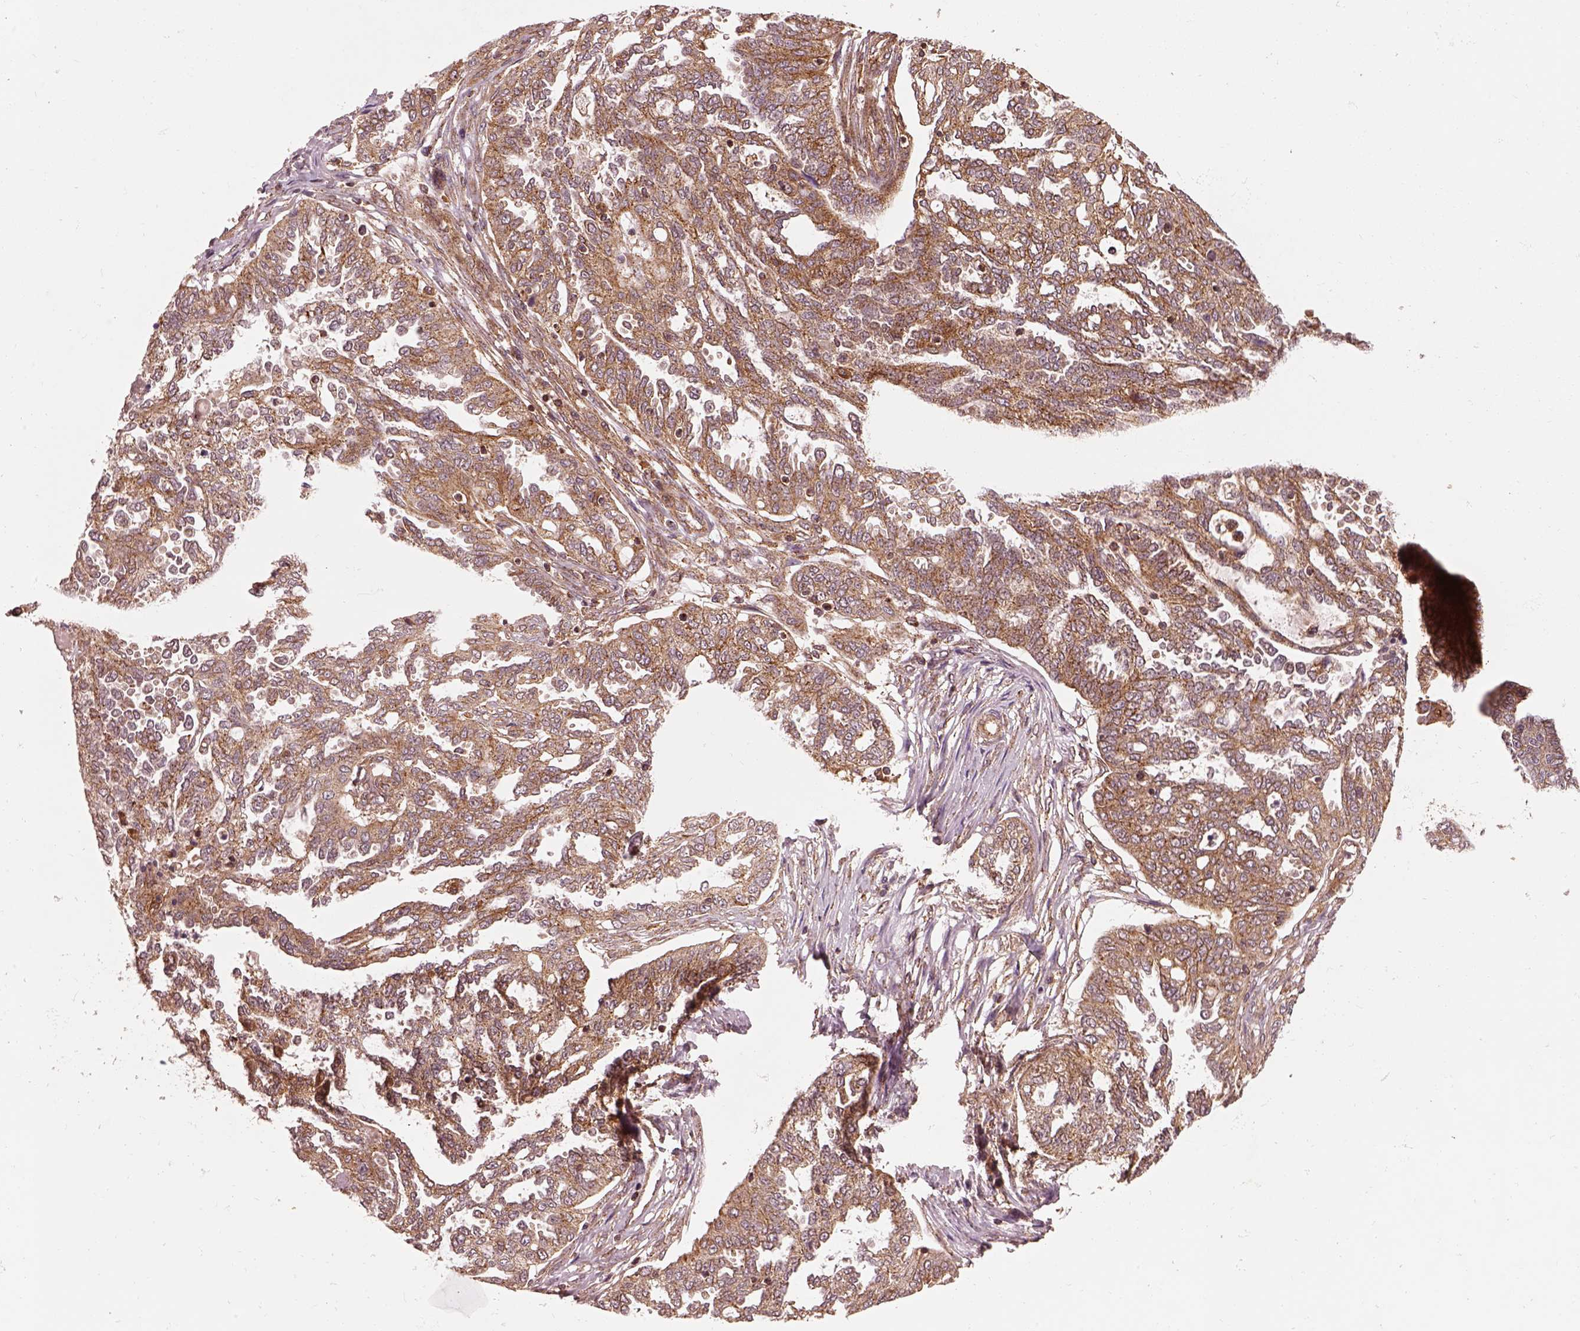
{"staining": {"intensity": "moderate", "quantity": ">75%", "location": "cytoplasmic/membranous"}, "tissue": "ovarian cancer", "cell_type": "Tumor cells", "image_type": "cancer", "snomed": [{"axis": "morphology", "description": "Cystadenocarcinoma, serous, NOS"}, {"axis": "topography", "description": "Ovary"}], "caption": "High-power microscopy captured an immunohistochemistry photomicrograph of ovarian cancer, revealing moderate cytoplasmic/membranous expression in about >75% of tumor cells.", "gene": "WASHC2A", "patient": {"sex": "female", "age": 67}}